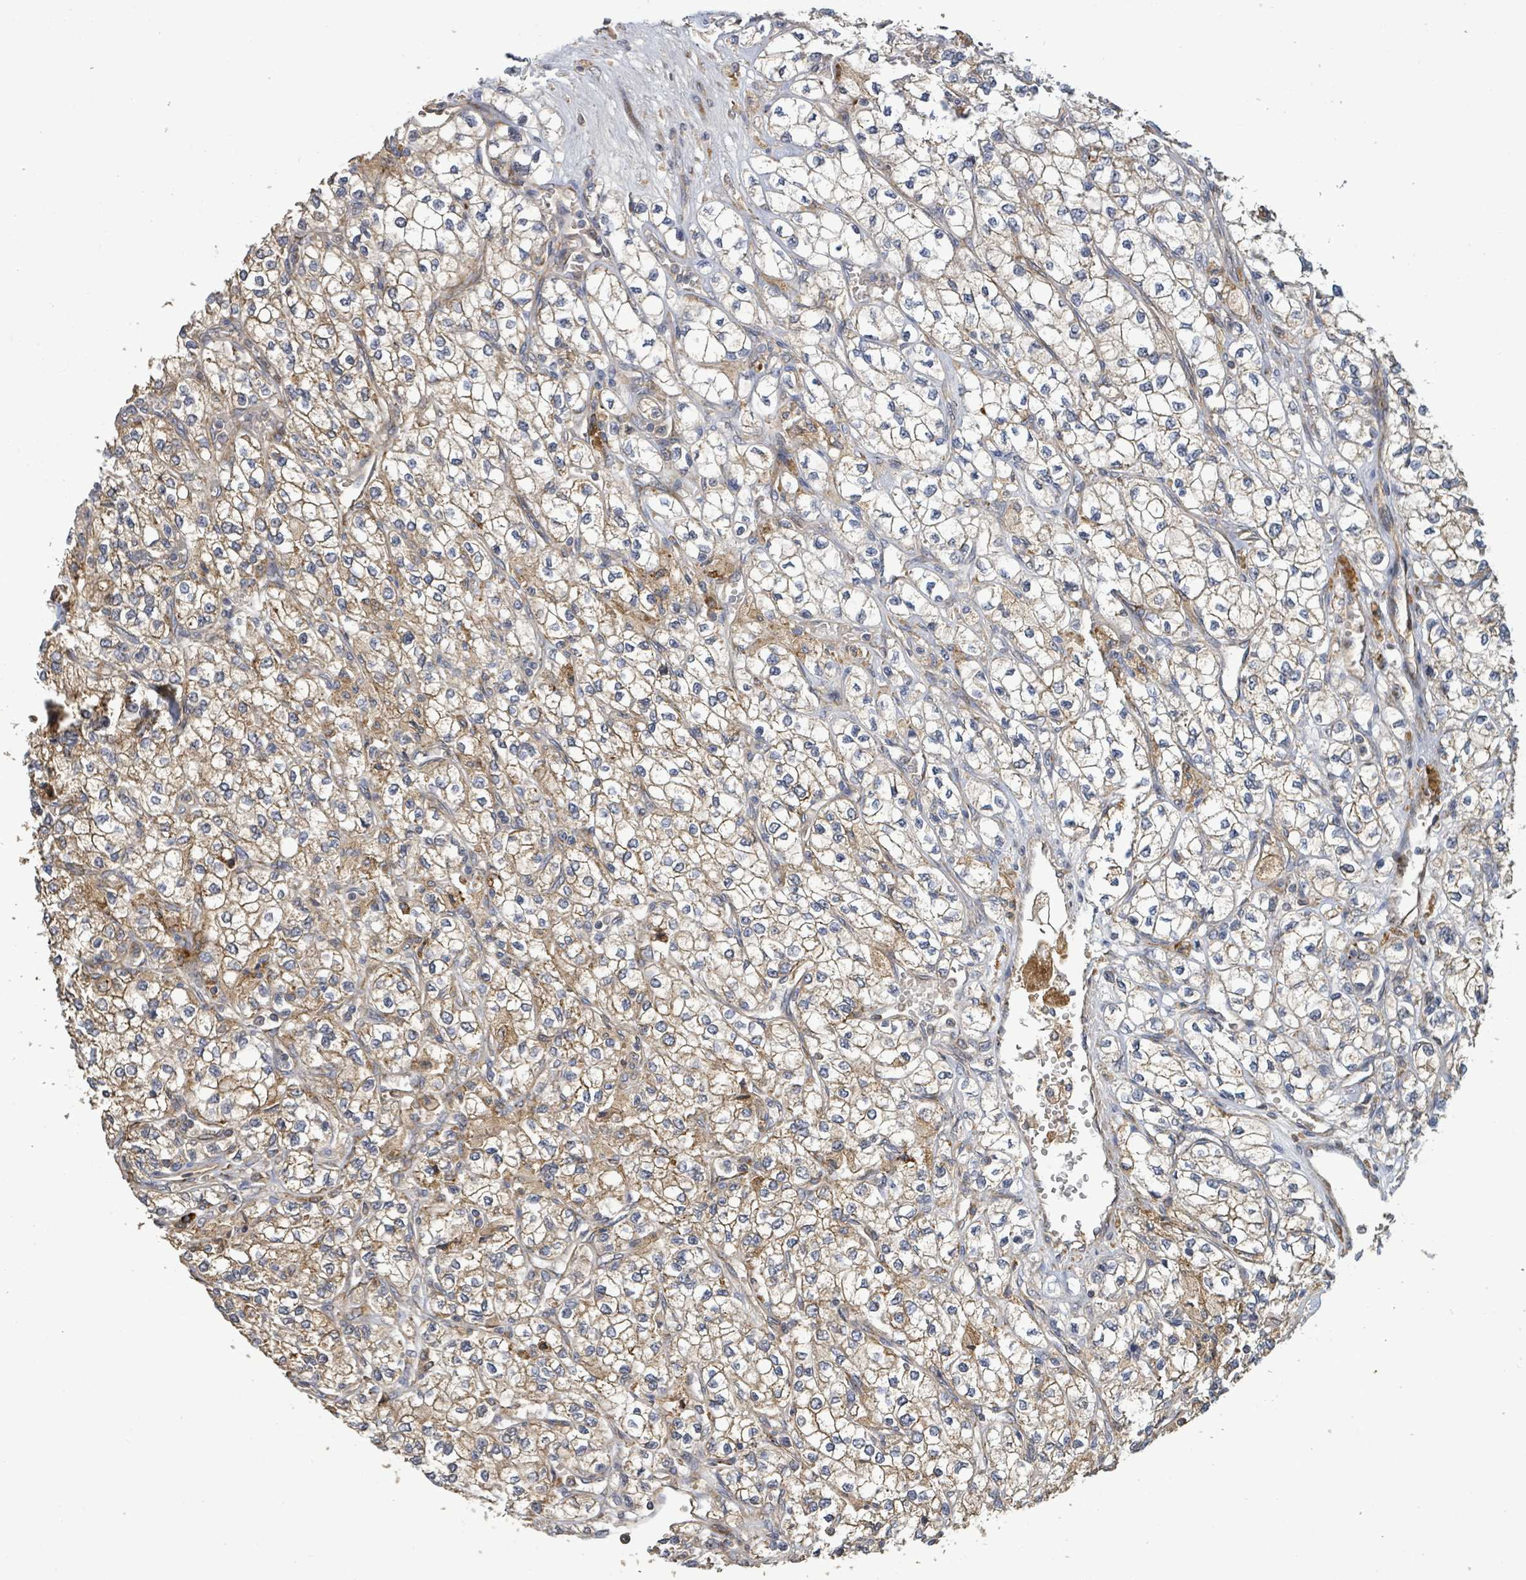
{"staining": {"intensity": "moderate", "quantity": "25%-75%", "location": "cytoplasmic/membranous"}, "tissue": "renal cancer", "cell_type": "Tumor cells", "image_type": "cancer", "snomed": [{"axis": "morphology", "description": "Adenocarcinoma, NOS"}, {"axis": "topography", "description": "Kidney"}], "caption": "An immunohistochemistry photomicrograph of neoplastic tissue is shown. Protein staining in brown highlights moderate cytoplasmic/membranous positivity in renal adenocarcinoma within tumor cells.", "gene": "STARD4", "patient": {"sex": "male", "age": 80}}